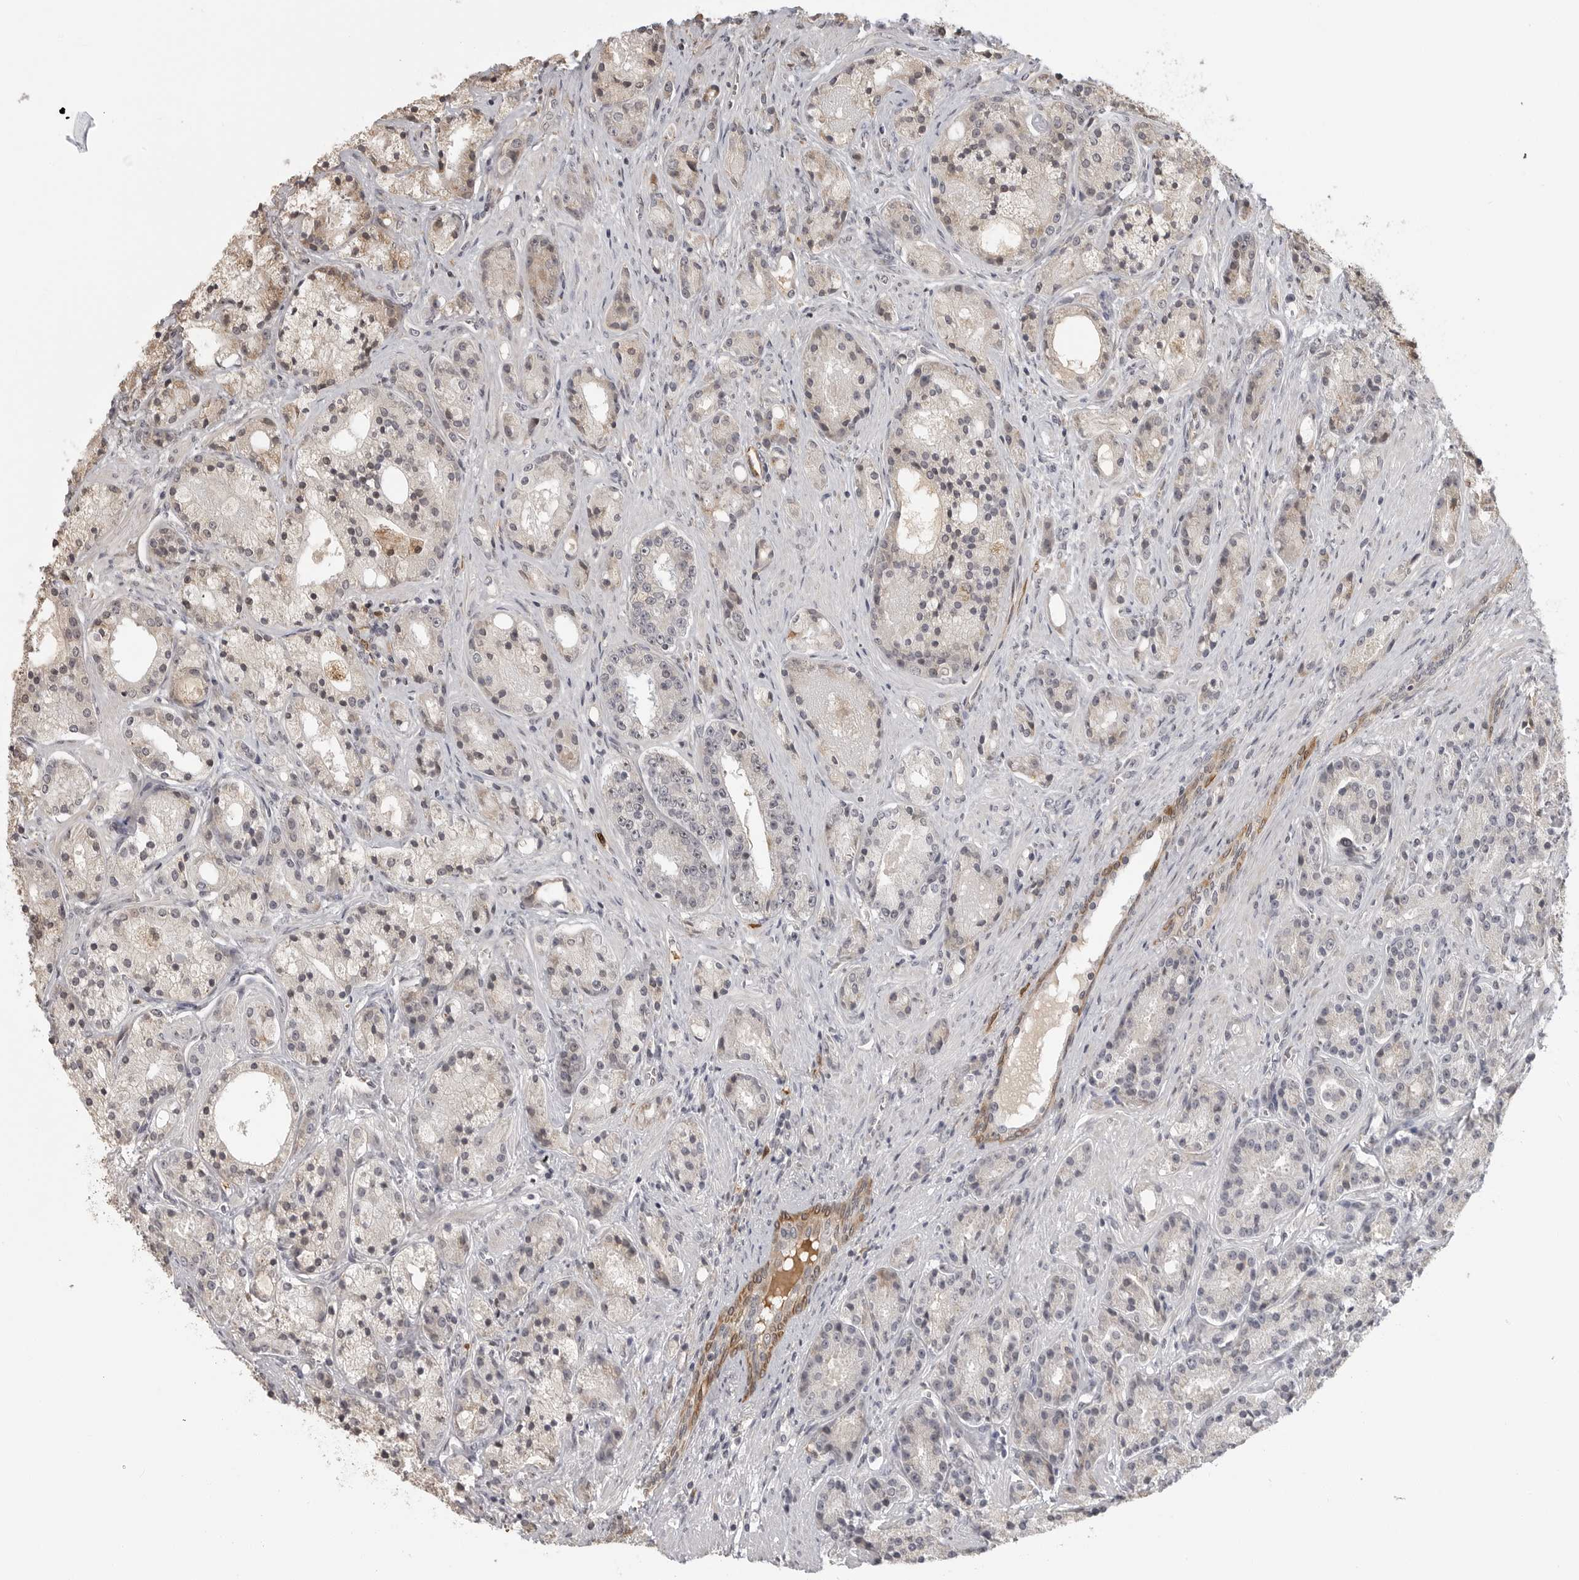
{"staining": {"intensity": "negative", "quantity": "none", "location": "none"}, "tissue": "prostate cancer", "cell_type": "Tumor cells", "image_type": "cancer", "snomed": [{"axis": "morphology", "description": "Adenocarcinoma, High grade"}, {"axis": "topography", "description": "Prostate"}], "caption": "Micrograph shows no significant protein expression in tumor cells of high-grade adenocarcinoma (prostate).", "gene": "IDO1", "patient": {"sex": "male", "age": 60}}